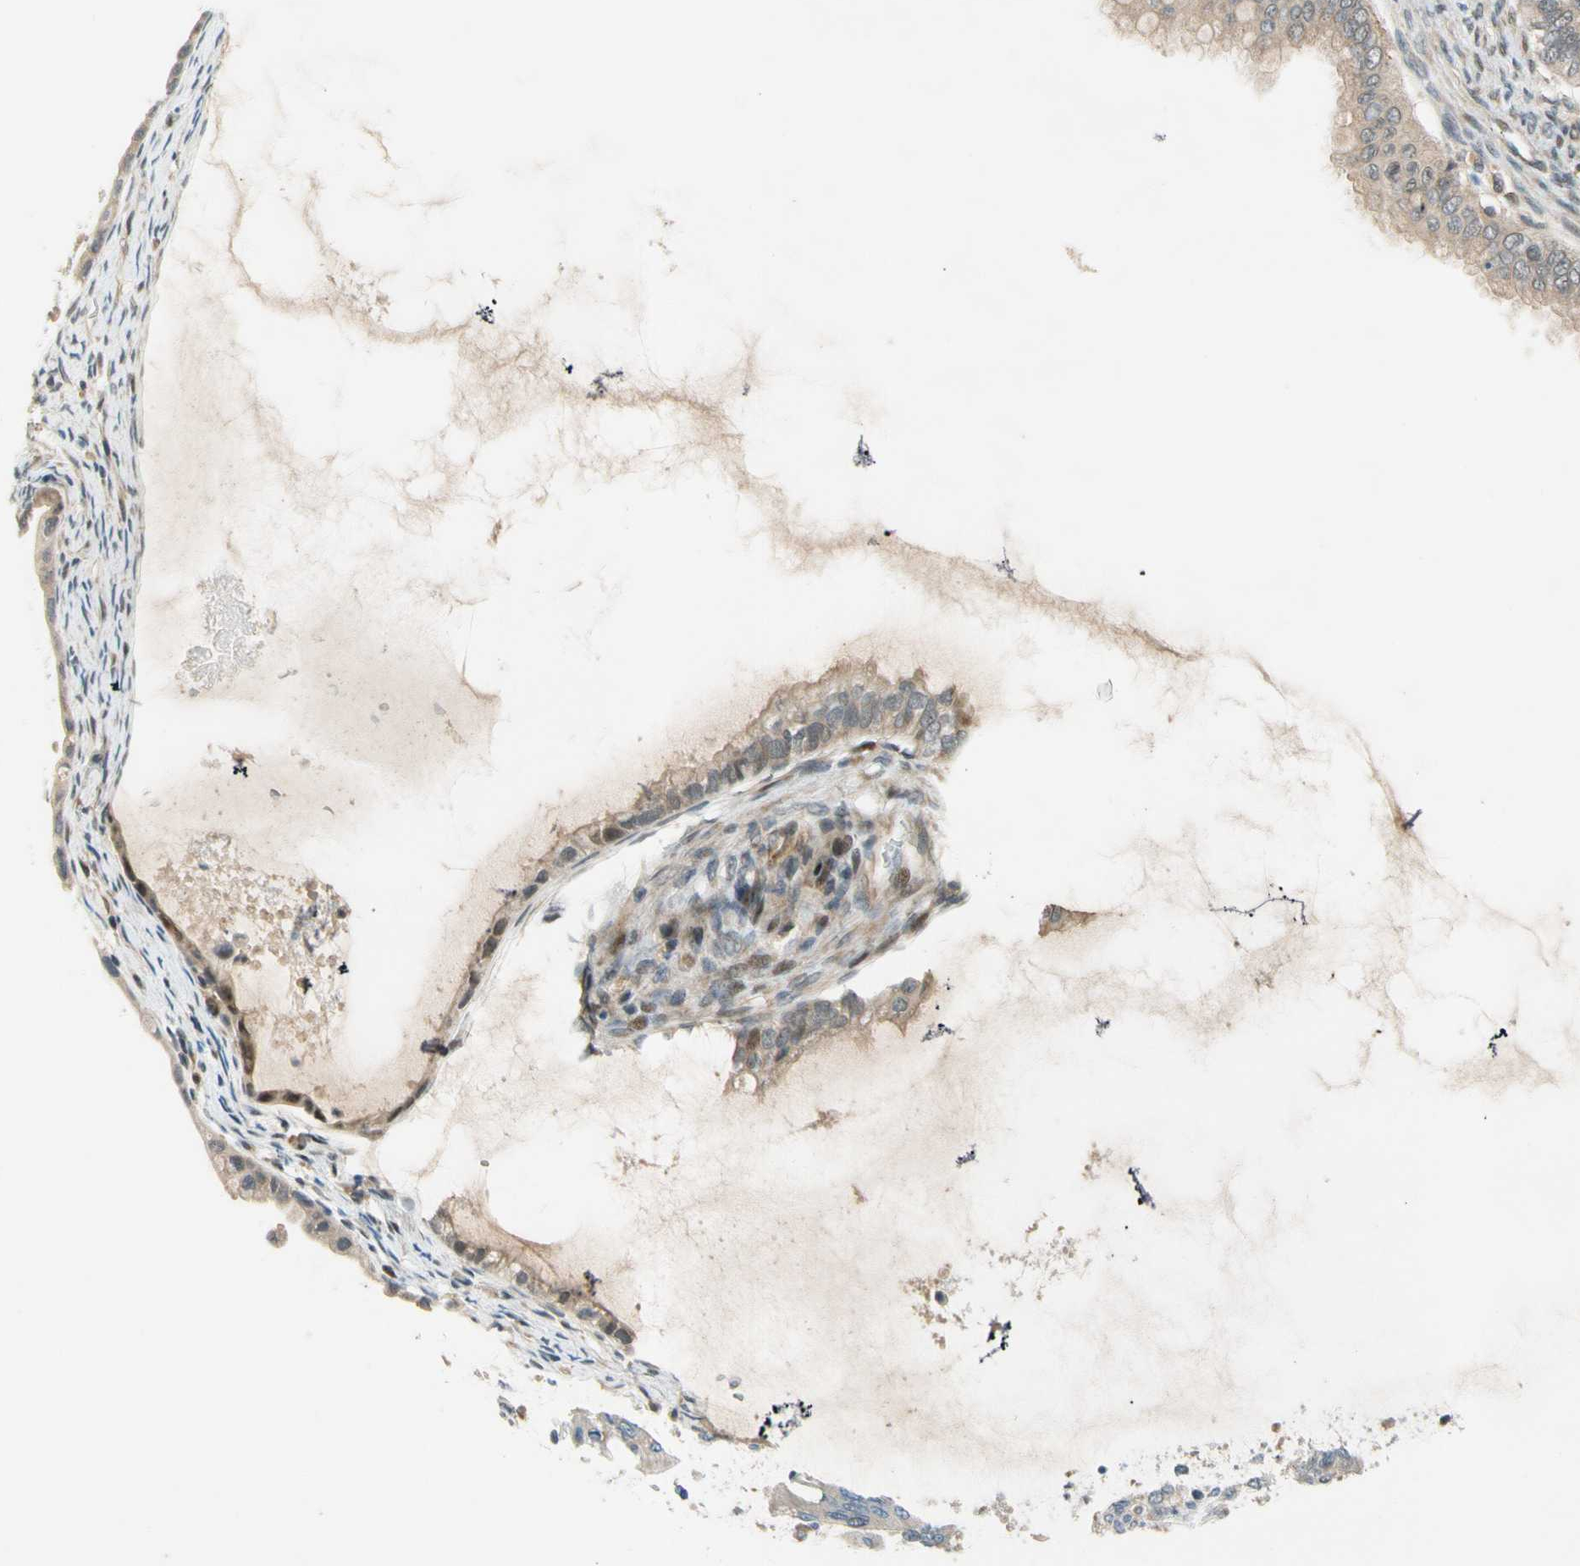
{"staining": {"intensity": "weak", "quantity": ">75%", "location": "cytoplasmic/membranous"}, "tissue": "ovarian cancer", "cell_type": "Tumor cells", "image_type": "cancer", "snomed": [{"axis": "morphology", "description": "Cystadenocarcinoma, mucinous, NOS"}, {"axis": "topography", "description": "Ovary"}], "caption": "Immunohistochemical staining of ovarian mucinous cystadenocarcinoma displays low levels of weak cytoplasmic/membranous protein expression in approximately >75% of tumor cells. (Brightfield microscopy of DAB IHC at high magnification).", "gene": "GATD1", "patient": {"sex": "female", "age": 80}}